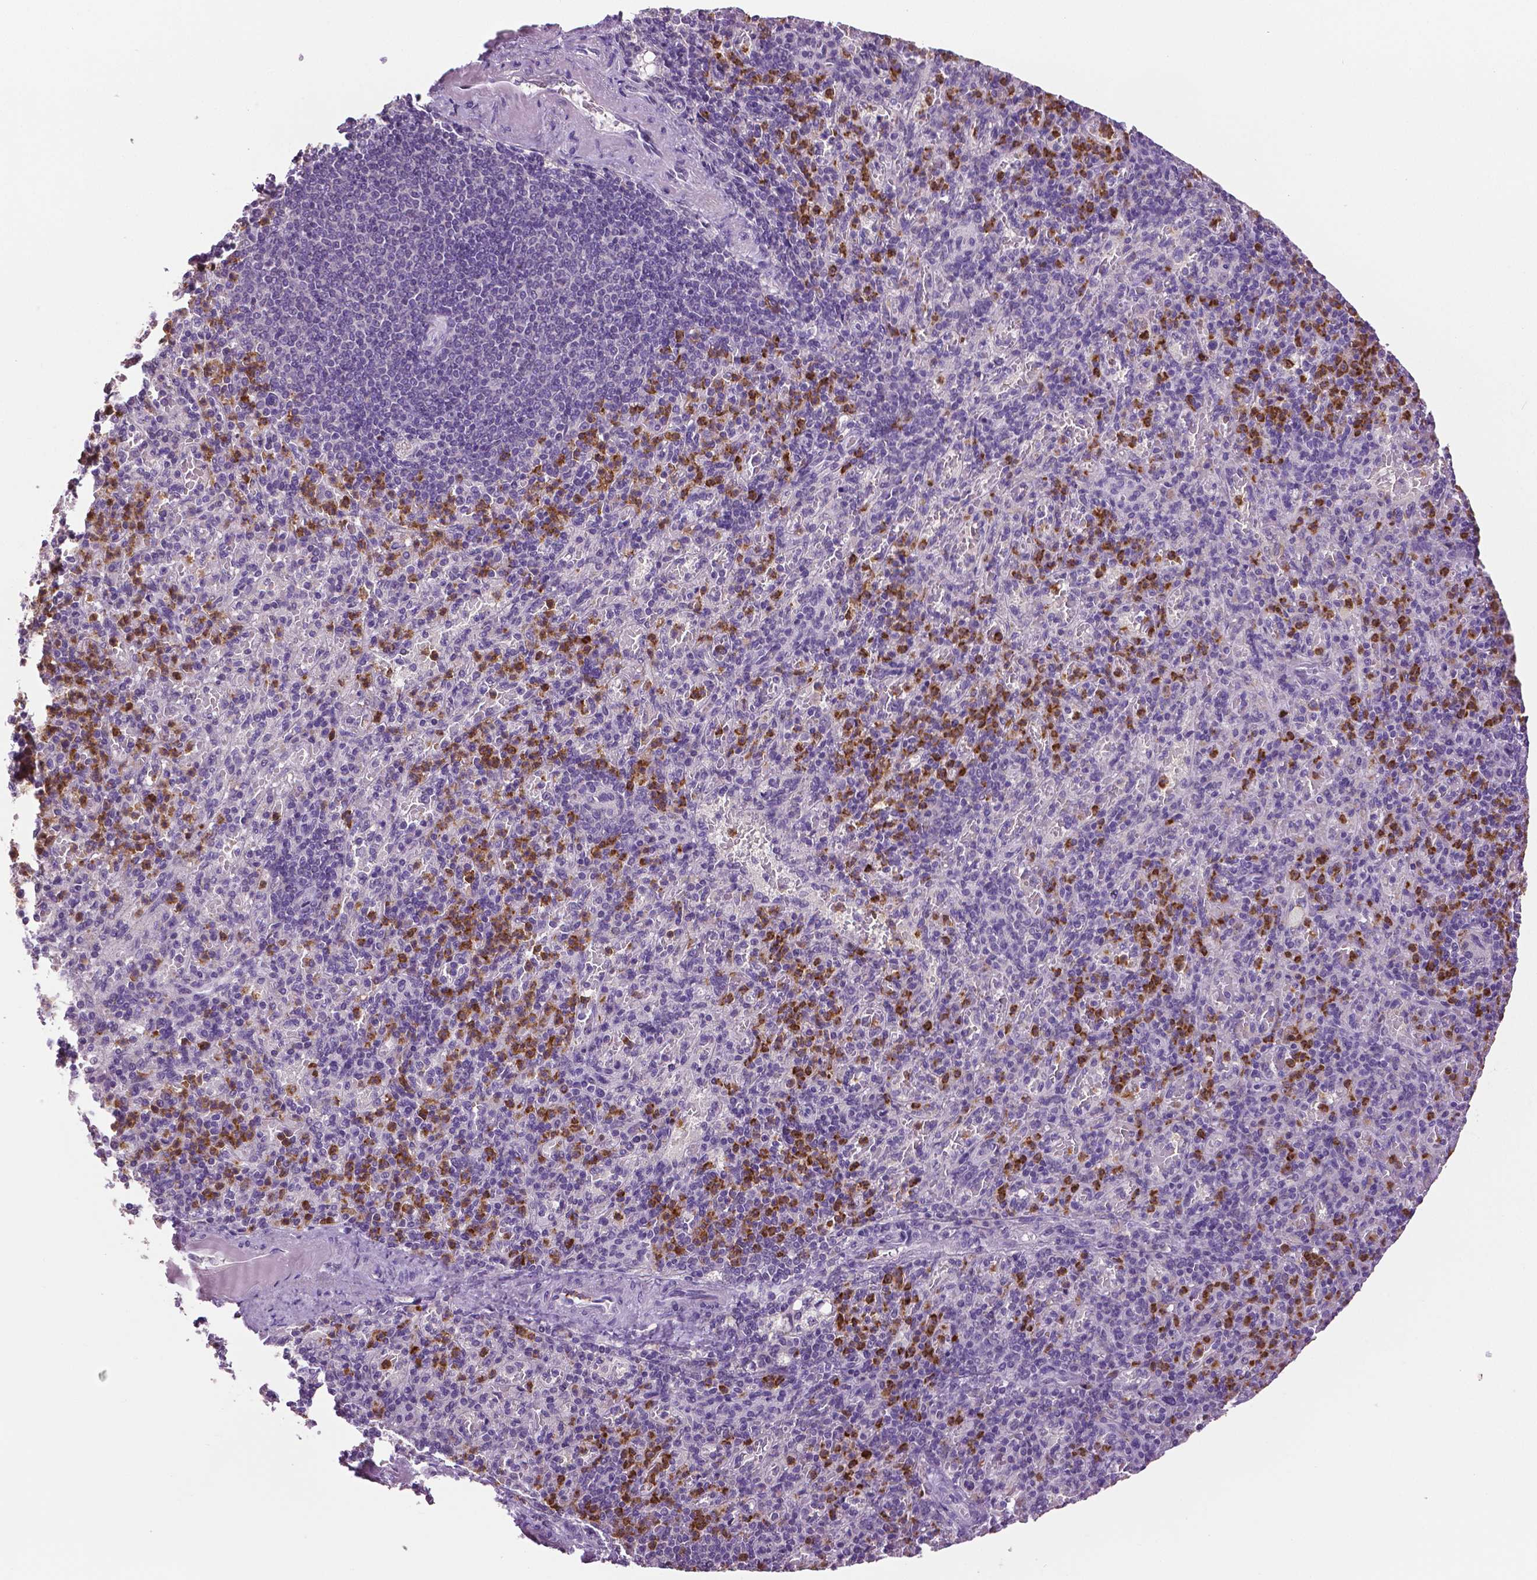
{"staining": {"intensity": "strong", "quantity": "25%-75%", "location": "cytoplasmic/membranous"}, "tissue": "spleen", "cell_type": "Cells in red pulp", "image_type": "normal", "snomed": [{"axis": "morphology", "description": "Normal tissue, NOS"}, {"axis": "topography", "description": "Spleen"}], "caption": "High-magnification brightfield microscopy of unremarkable spleen stained with DAB (3,3'-diaminobenzidine) (brown) and counterstained with hematoxylin (blue). cells in red pulp exhibit strong cytoplasmic/membranous positivity is present in approximately25%-75% of cells. Immunohistochemistry stains the protein of interest in brown and the nuclei are stained blue.", "gene": "PTPN5", "patient": {"sex": "female", "age": 74}}